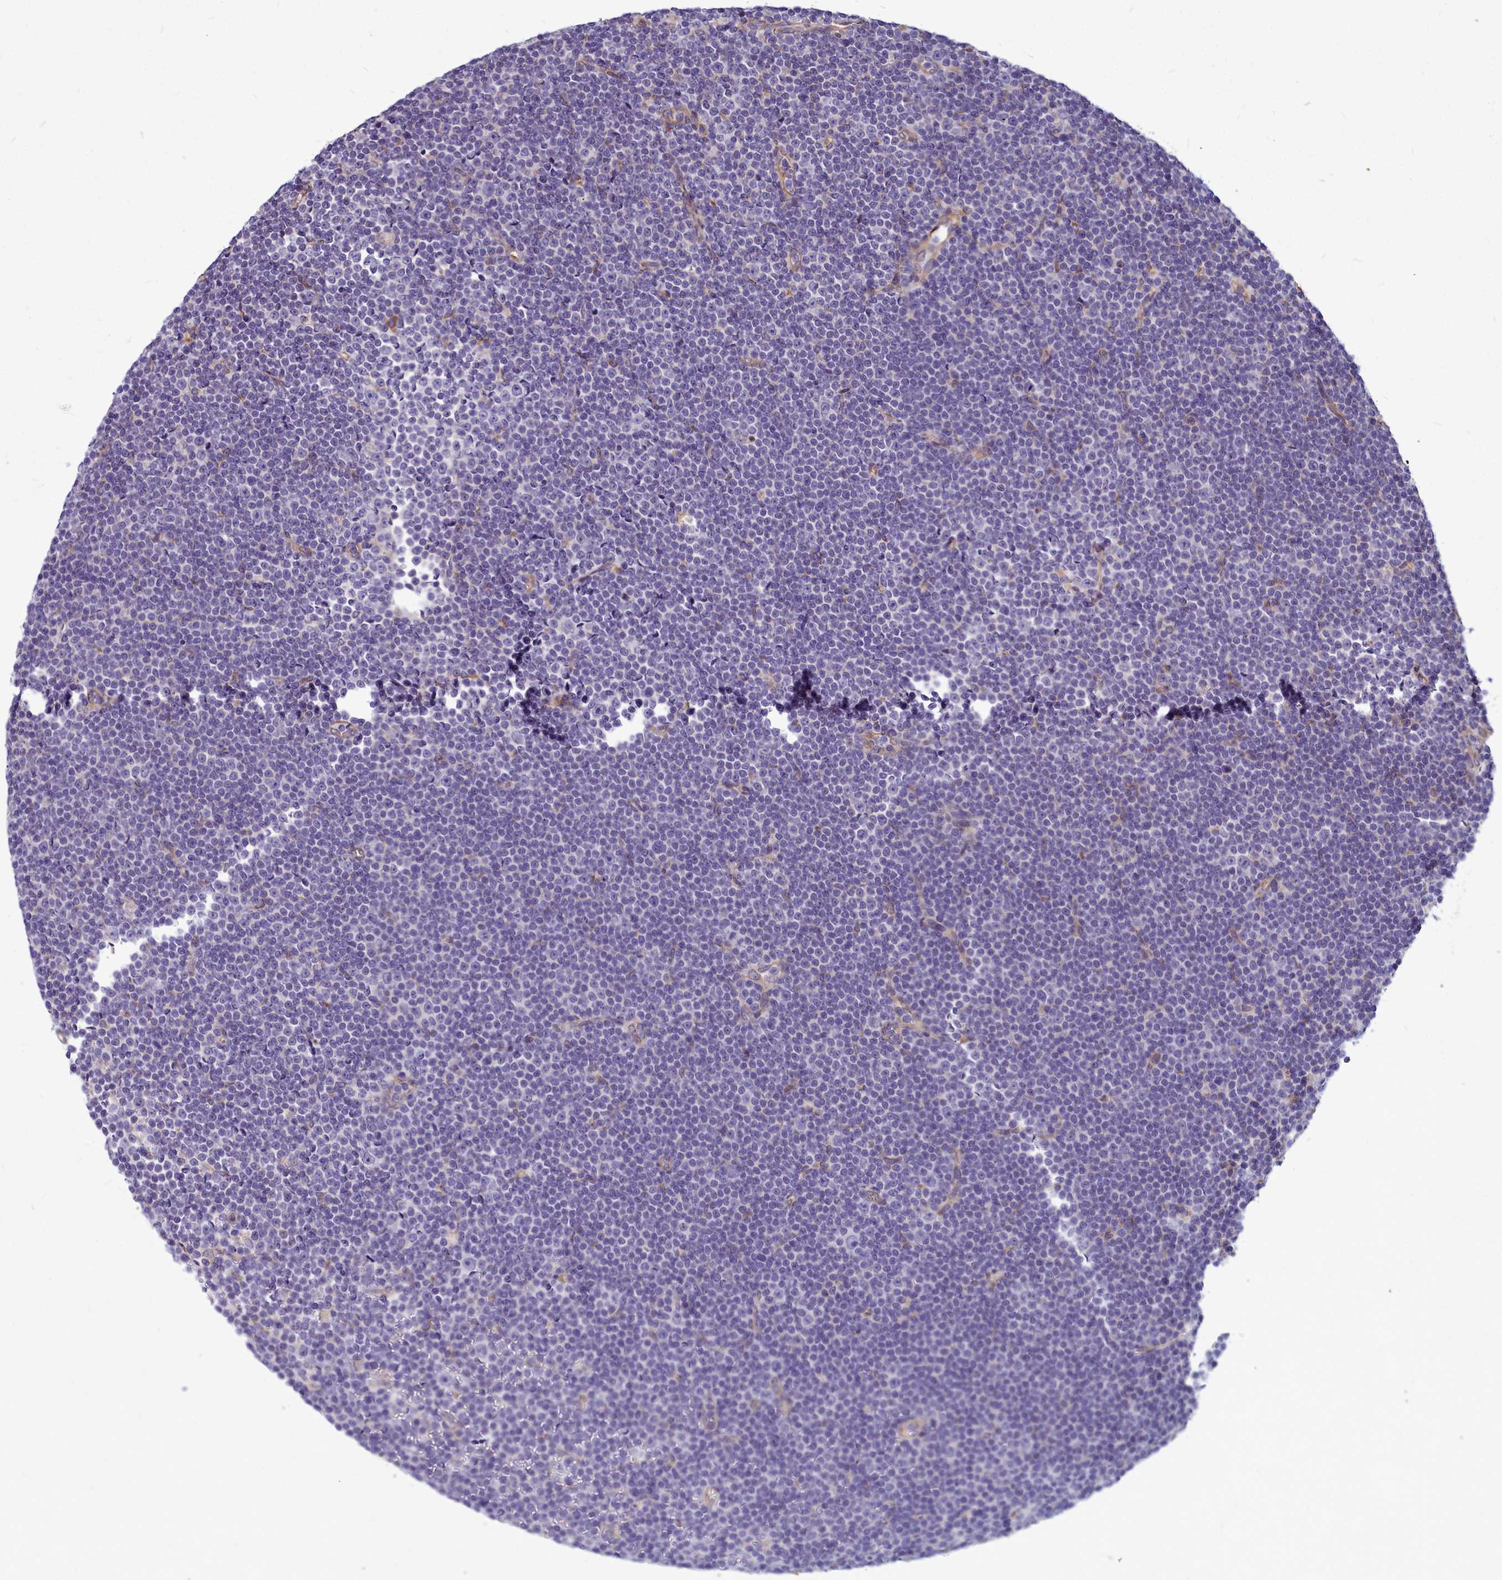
{"staining": {"intensity": "negative", "quantity": "none", "location": "none"}, "tissue": "lymphoma", "cell_type": "Tumor cells", "image_type": "cancer", "snomed": [{"axis": "morphology", "description": "Malignant lymphoma, non-Hodgkin's type, Low grade"}, {"axis": "topography", "description": "Lymph node"}], "caption": "Human malignant lymphoma, non-Hodgkin's type (low-grade) stained for a protein using immunohistochemistry demonstrates no expression in tumor cells.", "gene": "SMPD4", "patient": {"sex": "female", "age": 67}}